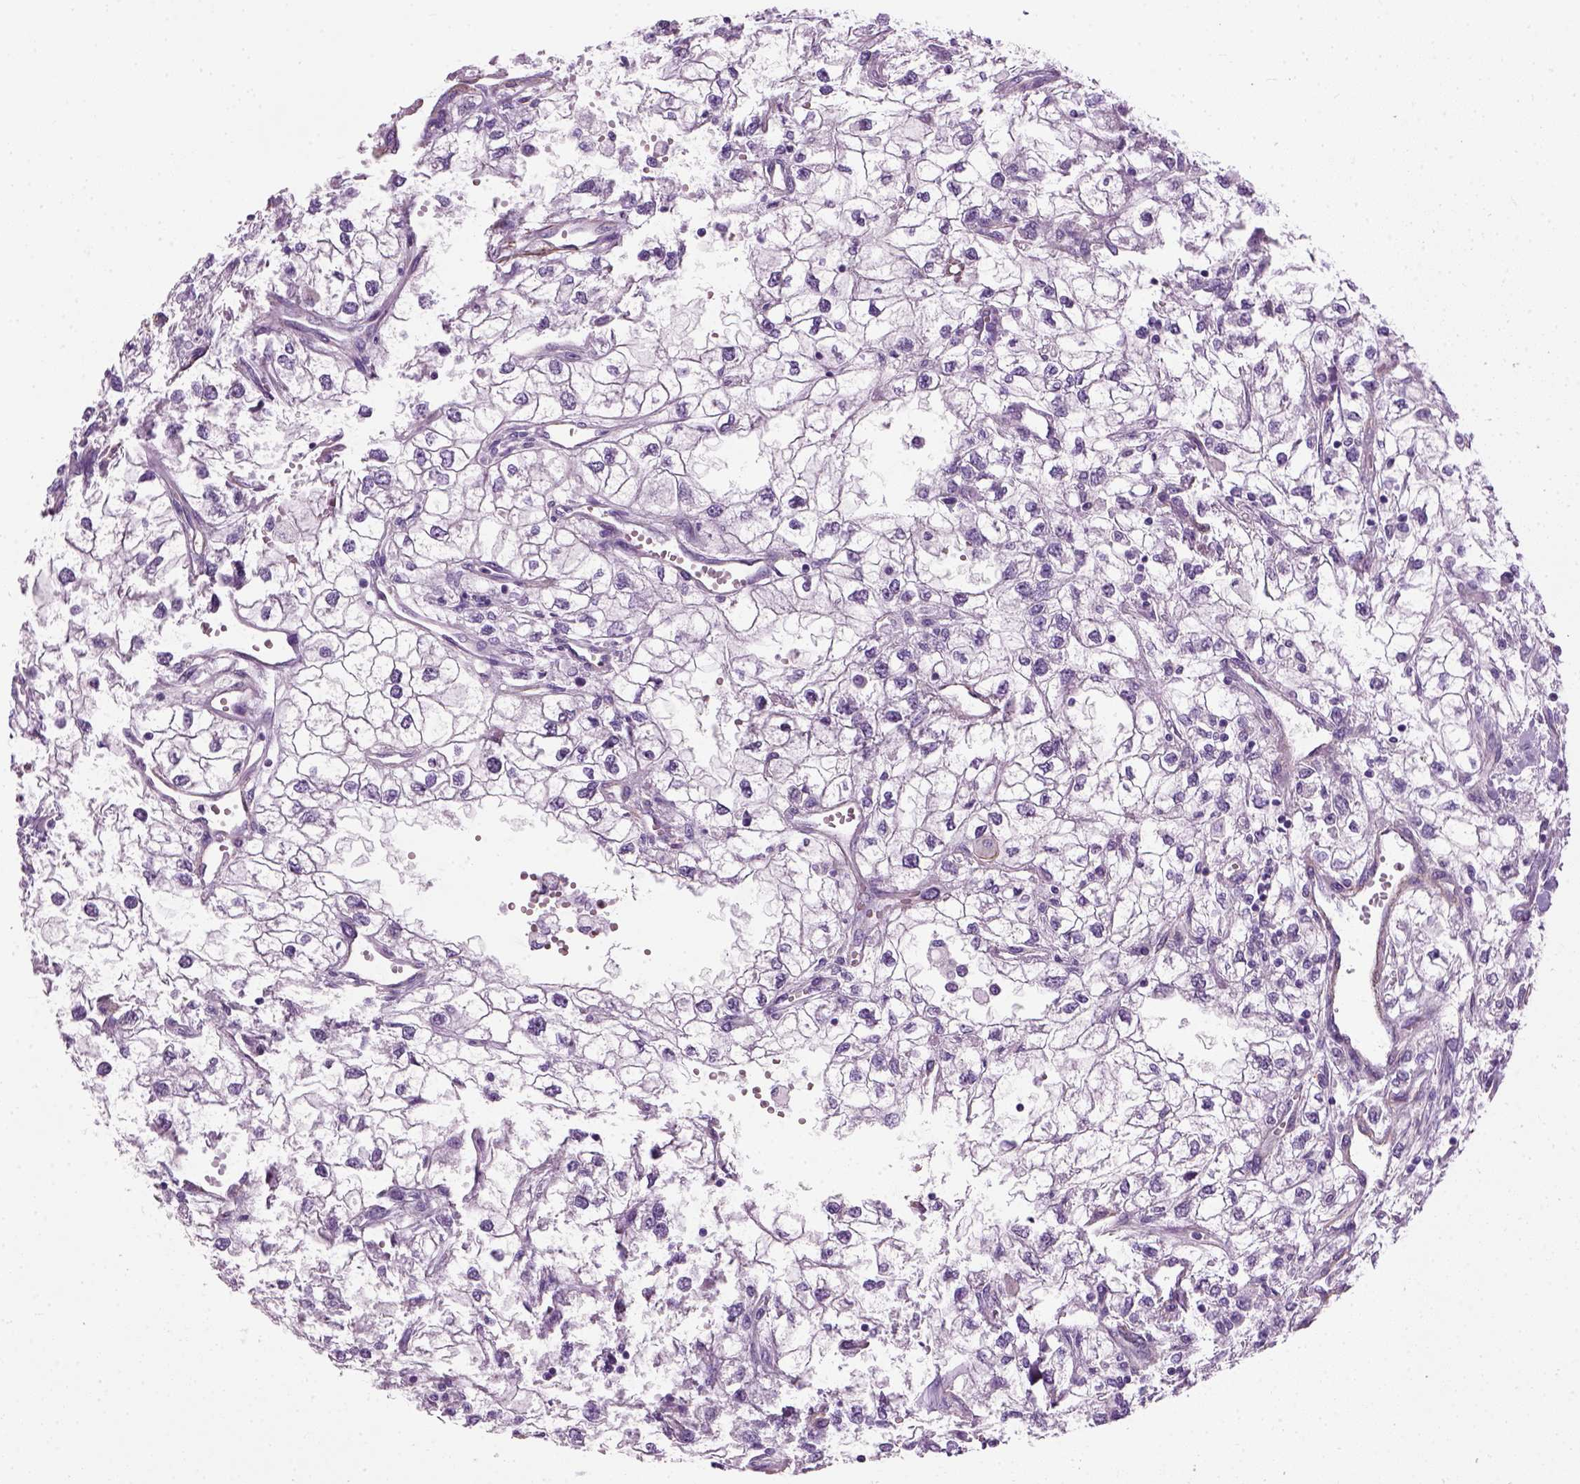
{"staining": {"intensity": "negative", "quantity": "none", "location": "none"}, "tissue": "renal cancer", "cell_type": "Tumor cells", "image_type": "cancer", "snomed": [{"axis": "morphology", "description": "Adenocarcinoma, NOS"}, {"axis": "topography", "description": "Kidney"}], "caption": "Tumor cells are negative for protein expression in human renal cancer.", "gene": "FAM161A", "patient": {"sex": "male", "age": 59}}